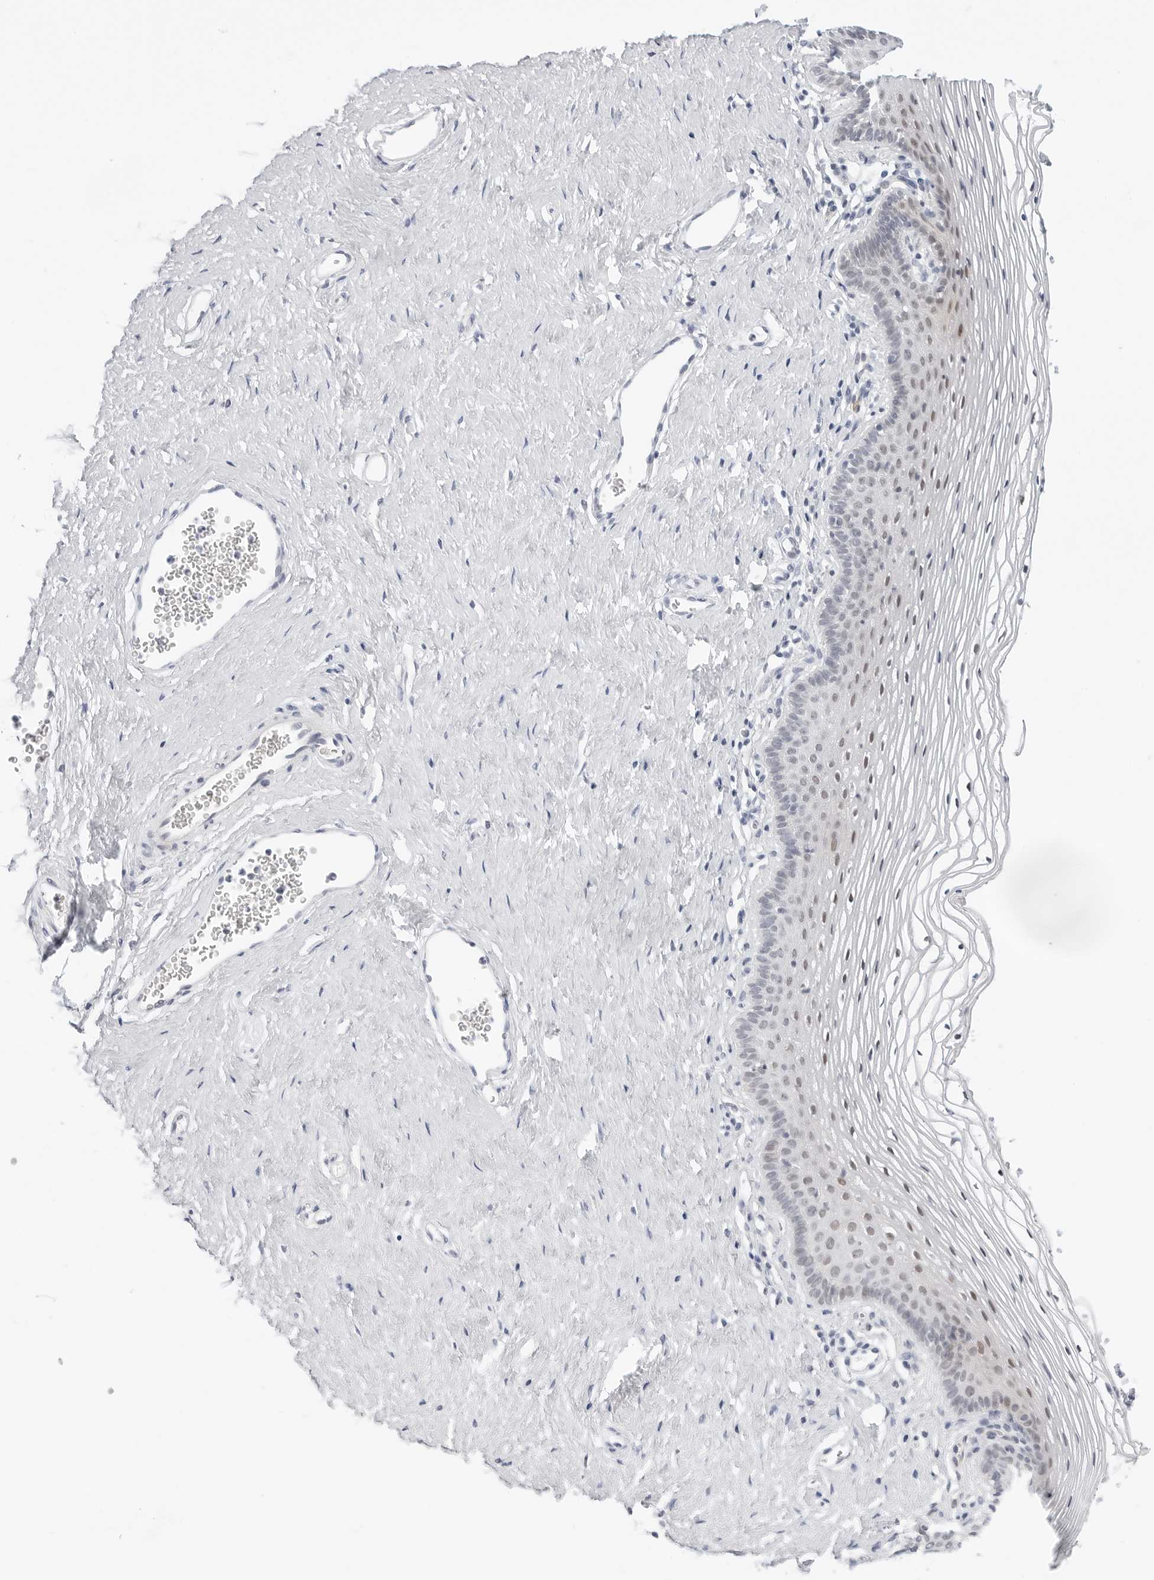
{"staining": {"intensity": "moderate", "quantity": "25%-75%", "location": "nuclear"}, "tissue": "vagina", "cell_type": "Squamous epithelial cells", "image_type": "normal", "snomed": [{"axis": "morphology", "description": "Normal tissue, NOS"}, {"axis": "topography", "description": "Vagina"}], "caption": "High-magnification brightfield microscopy of benign vagina stained with DAB (3,3'-diaminobenzidine) (brown) and counterstained with hematoxylin (blue). squamous epithelial cells exhibit moderate nuclear positivity is seen in about25%-75% of cells. (brown staining indicates protein expression, while blue staining denotes nuclei).", "gene": "TSEN2", "patient": {"sex": "female", "age": 32}}